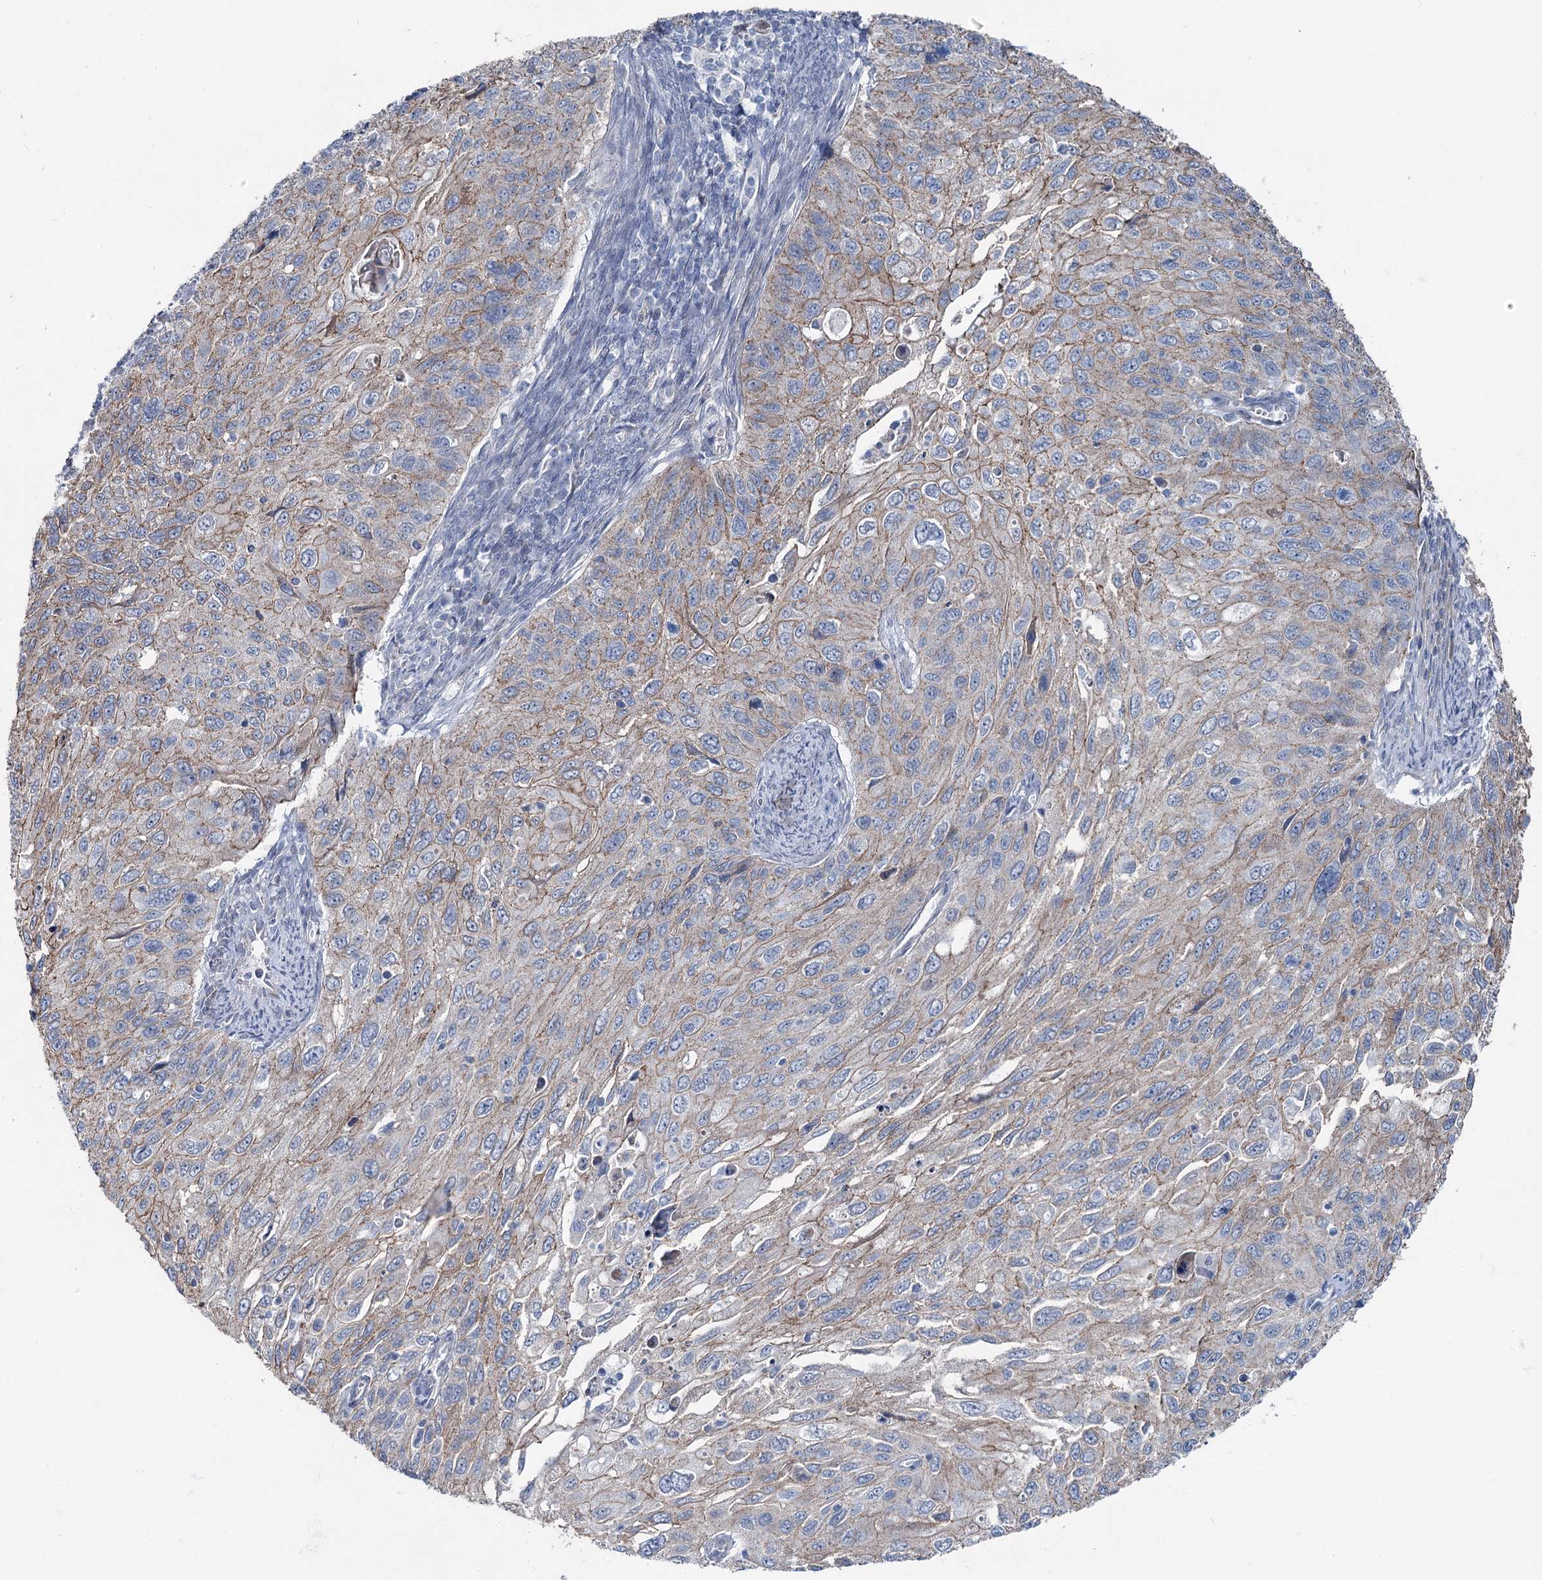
{"staining": {"intensity": "moderate", "quantity": ">75%", "location": "cytoplasmic/membranous"}, "tissue": "cervical cancer", "cell_type": "Tumor cells", "image_type": "cancer", "snomed": [{"axis": "morphology", "description": "Squamous cell carcinoma, NOS"}, {"axis": "topography", "description": "Cervix"}], "caption": "Cervical cancer (squamous cell carcinoma) stained with DAB IHC shows medium levels of moderate cytoplasmic/membranous staining in about >75% of tumor cells. (Brightfield microscopy of DAB IHC at high magnification).", "gene": "FAM120B", "patient": {"sex": "female", "age": 70}}